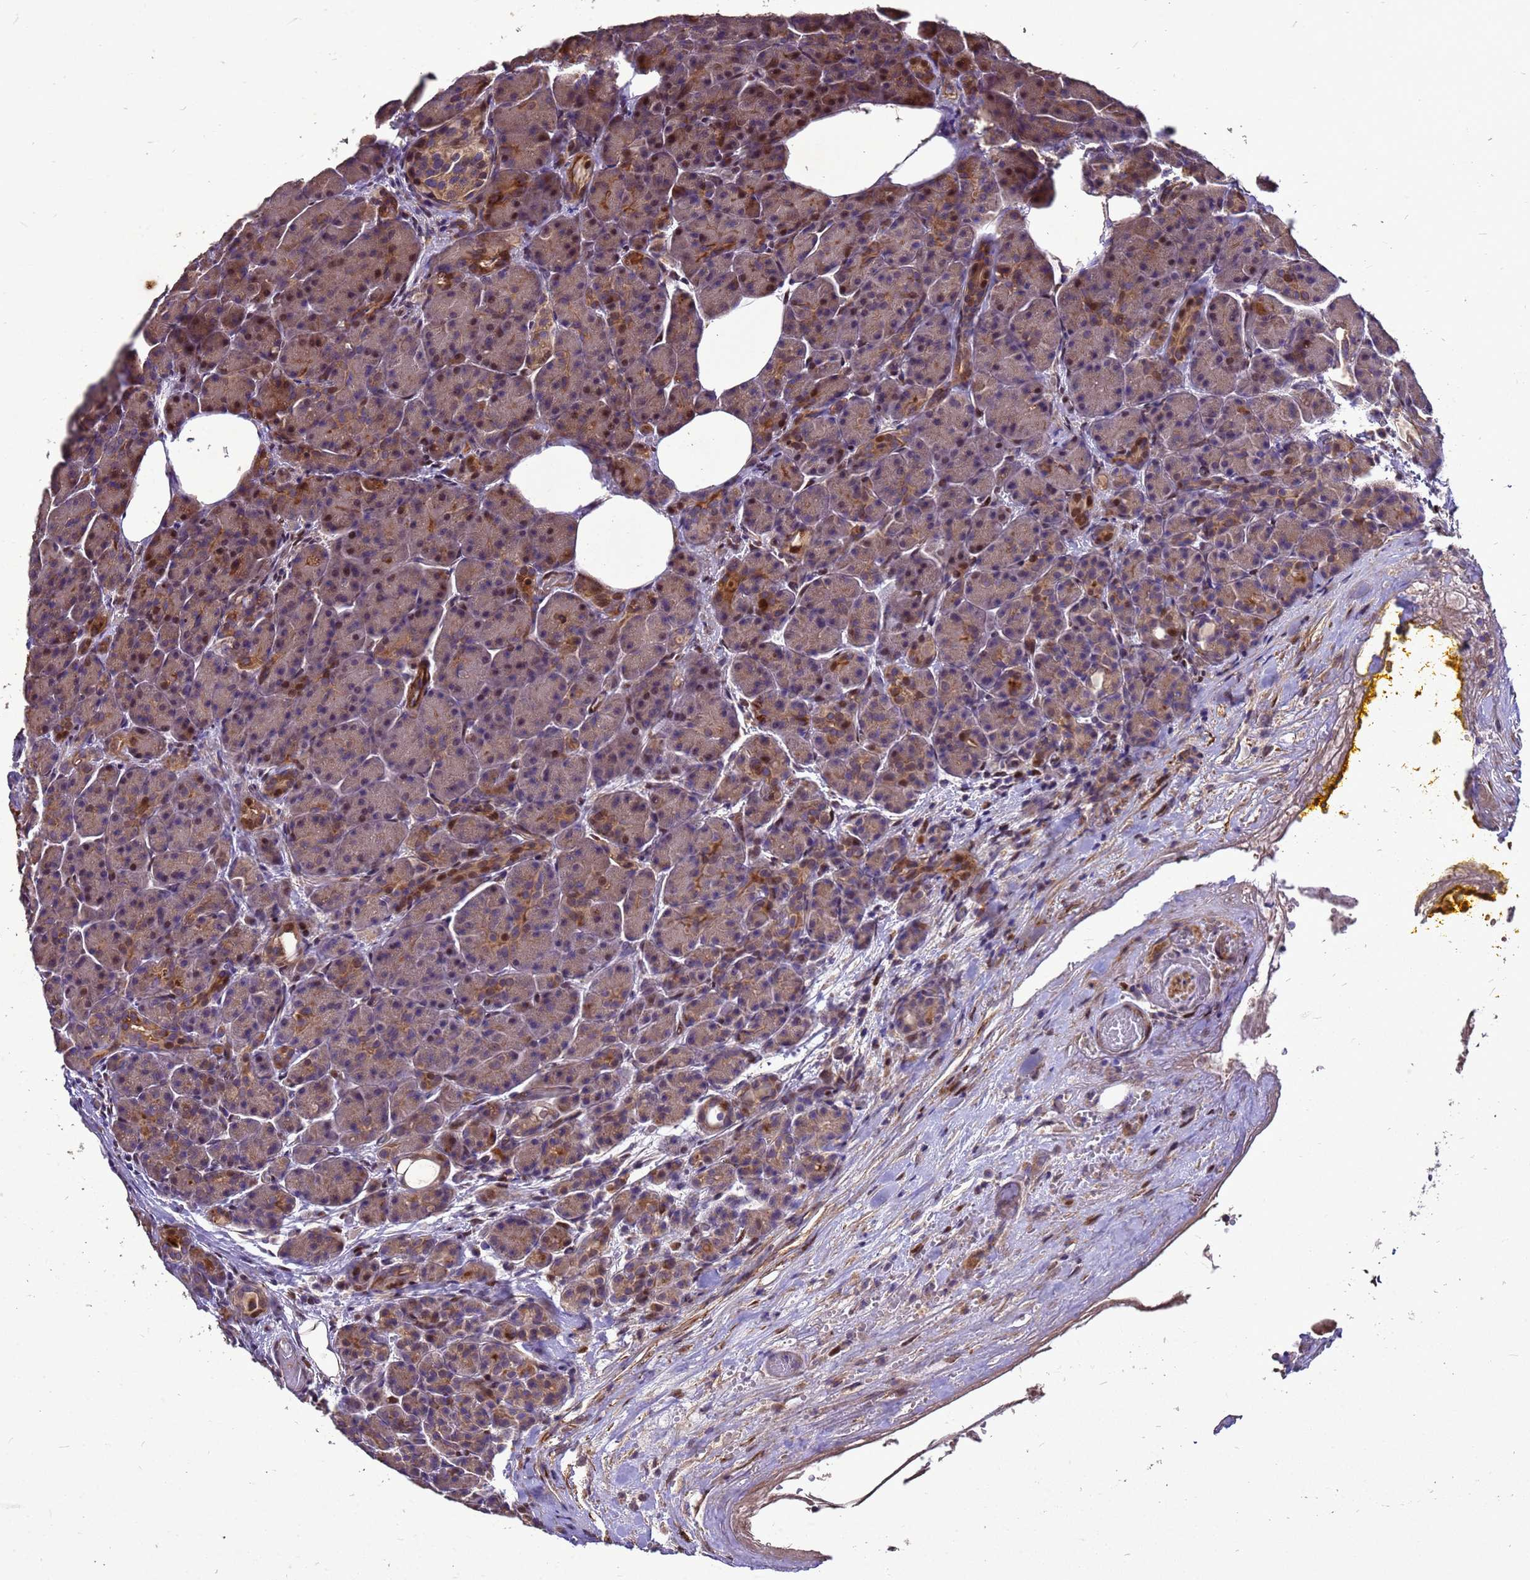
{"staining": {"intensity": "moderate", "quantity": ">75%", "location": "cytoplasmic/membranous"}, "tissue": "pancreas", "cell_type": "Exocrine glandular cells", "image_type": "normal", "snomed": [{"axis": "morphology", "description": "Normal tissue, NOS"}, {"axis": "topography", "description": "Pancreas"}], "caption": "This photomicrograph reveals immunohistochemistry staining of benign pancreas, with medium moderate cytoplasmic/membranous expression in about >75% of exocrine glandular cells.", "gene": "RSPRY1", "patient": {"sex": "male", "age": 63}}